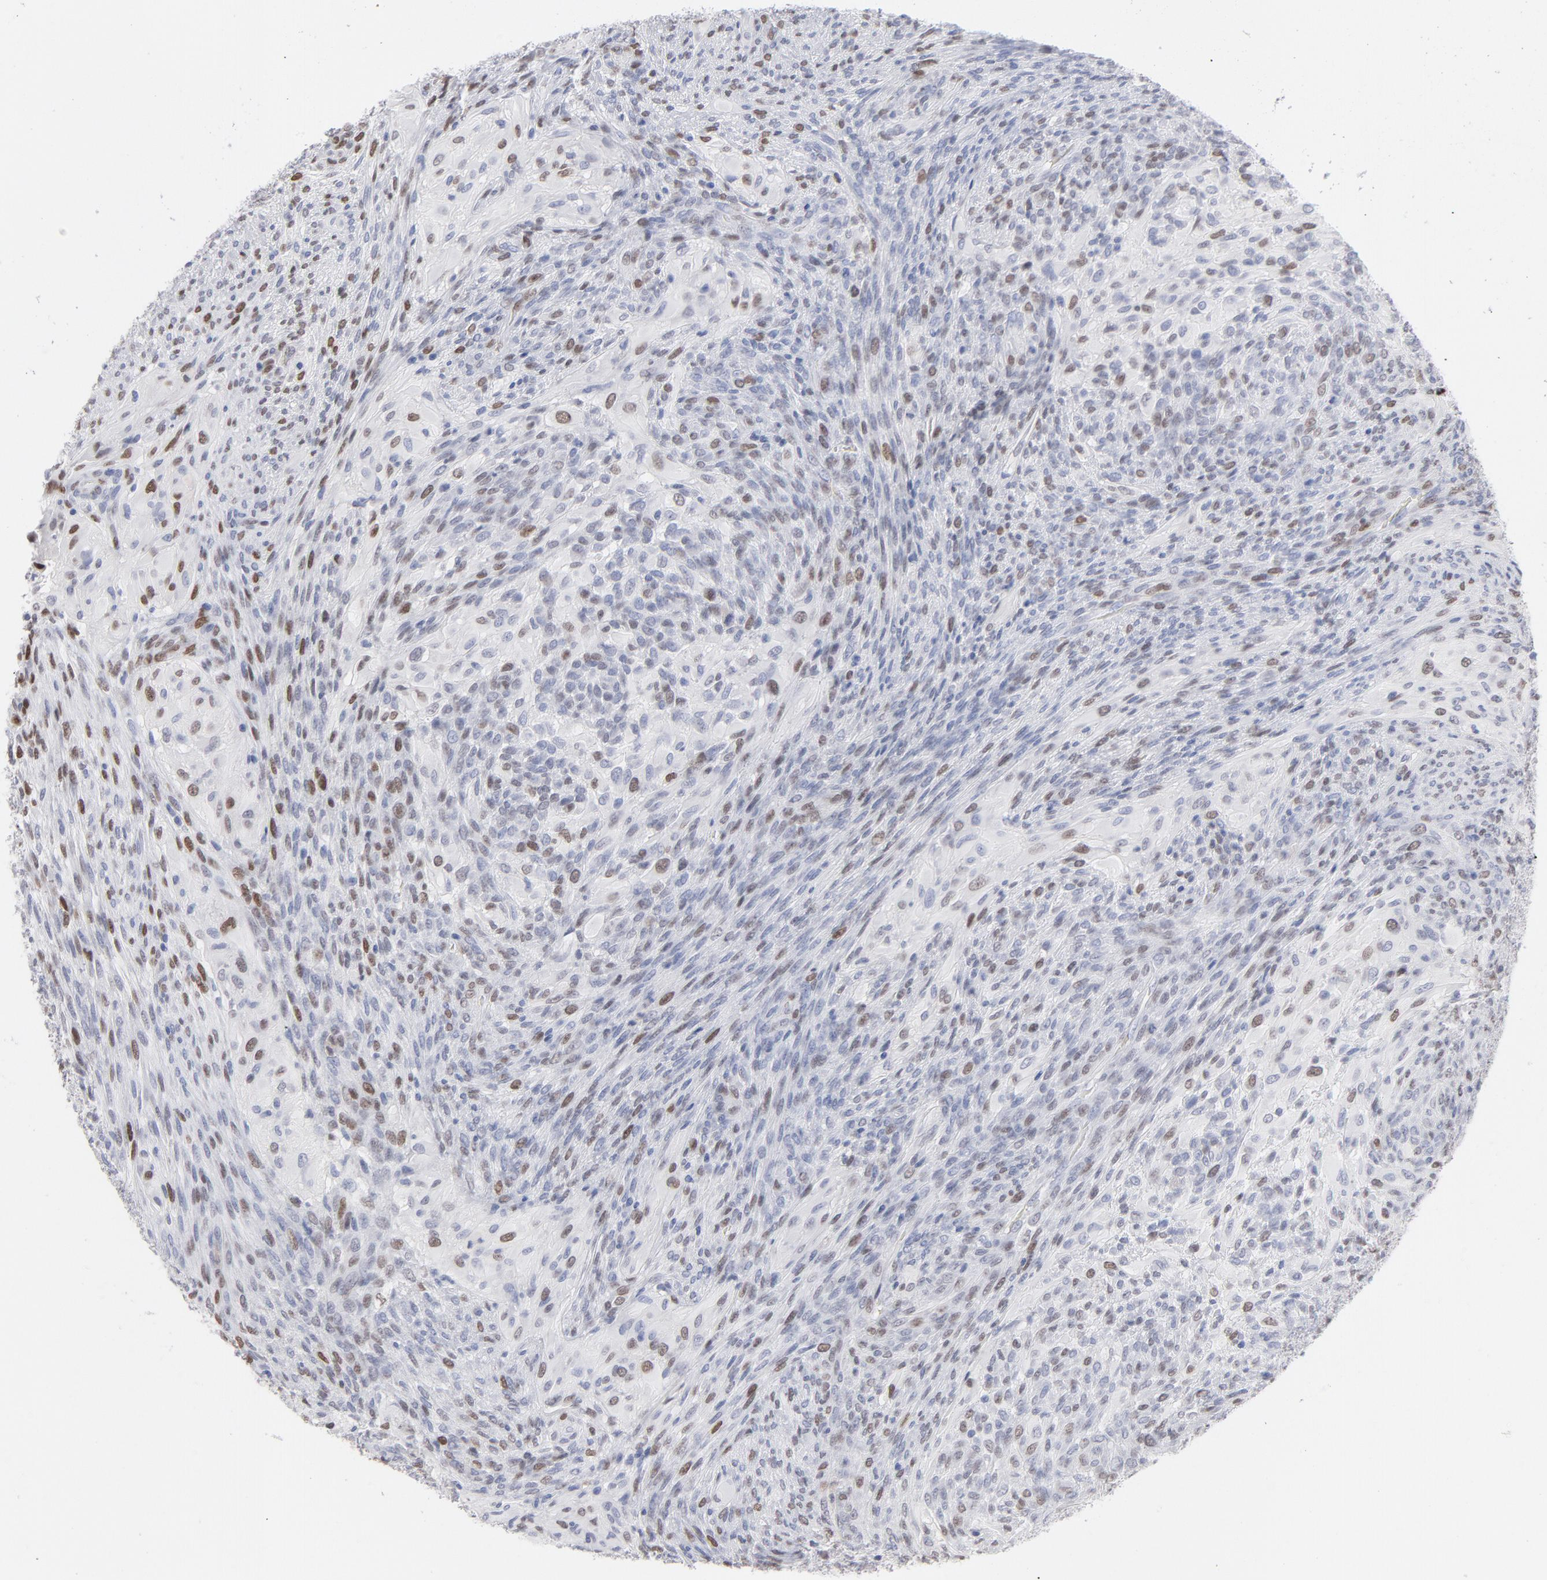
{"staining": {"intensity": "strong", "quantity": "<25%", "location": "nuclear"}, "tissue": "glioma", "cell_type": "Tumor cells", "image_type": "cancer", "snomed": [{"axis": "morphology", "description": "Glioma, malignant, High grade"}, {"axis": "topography", "description": "Cerebral cortex"}], "caption": "There is medium levels of strong nuclear expression in tumor cells of malignant glioma (high-grade), as demonstrated by immunohistochemical staining (brown color).", "gene": "MCM7", "patient": {"sex": "female", "age": 55}}